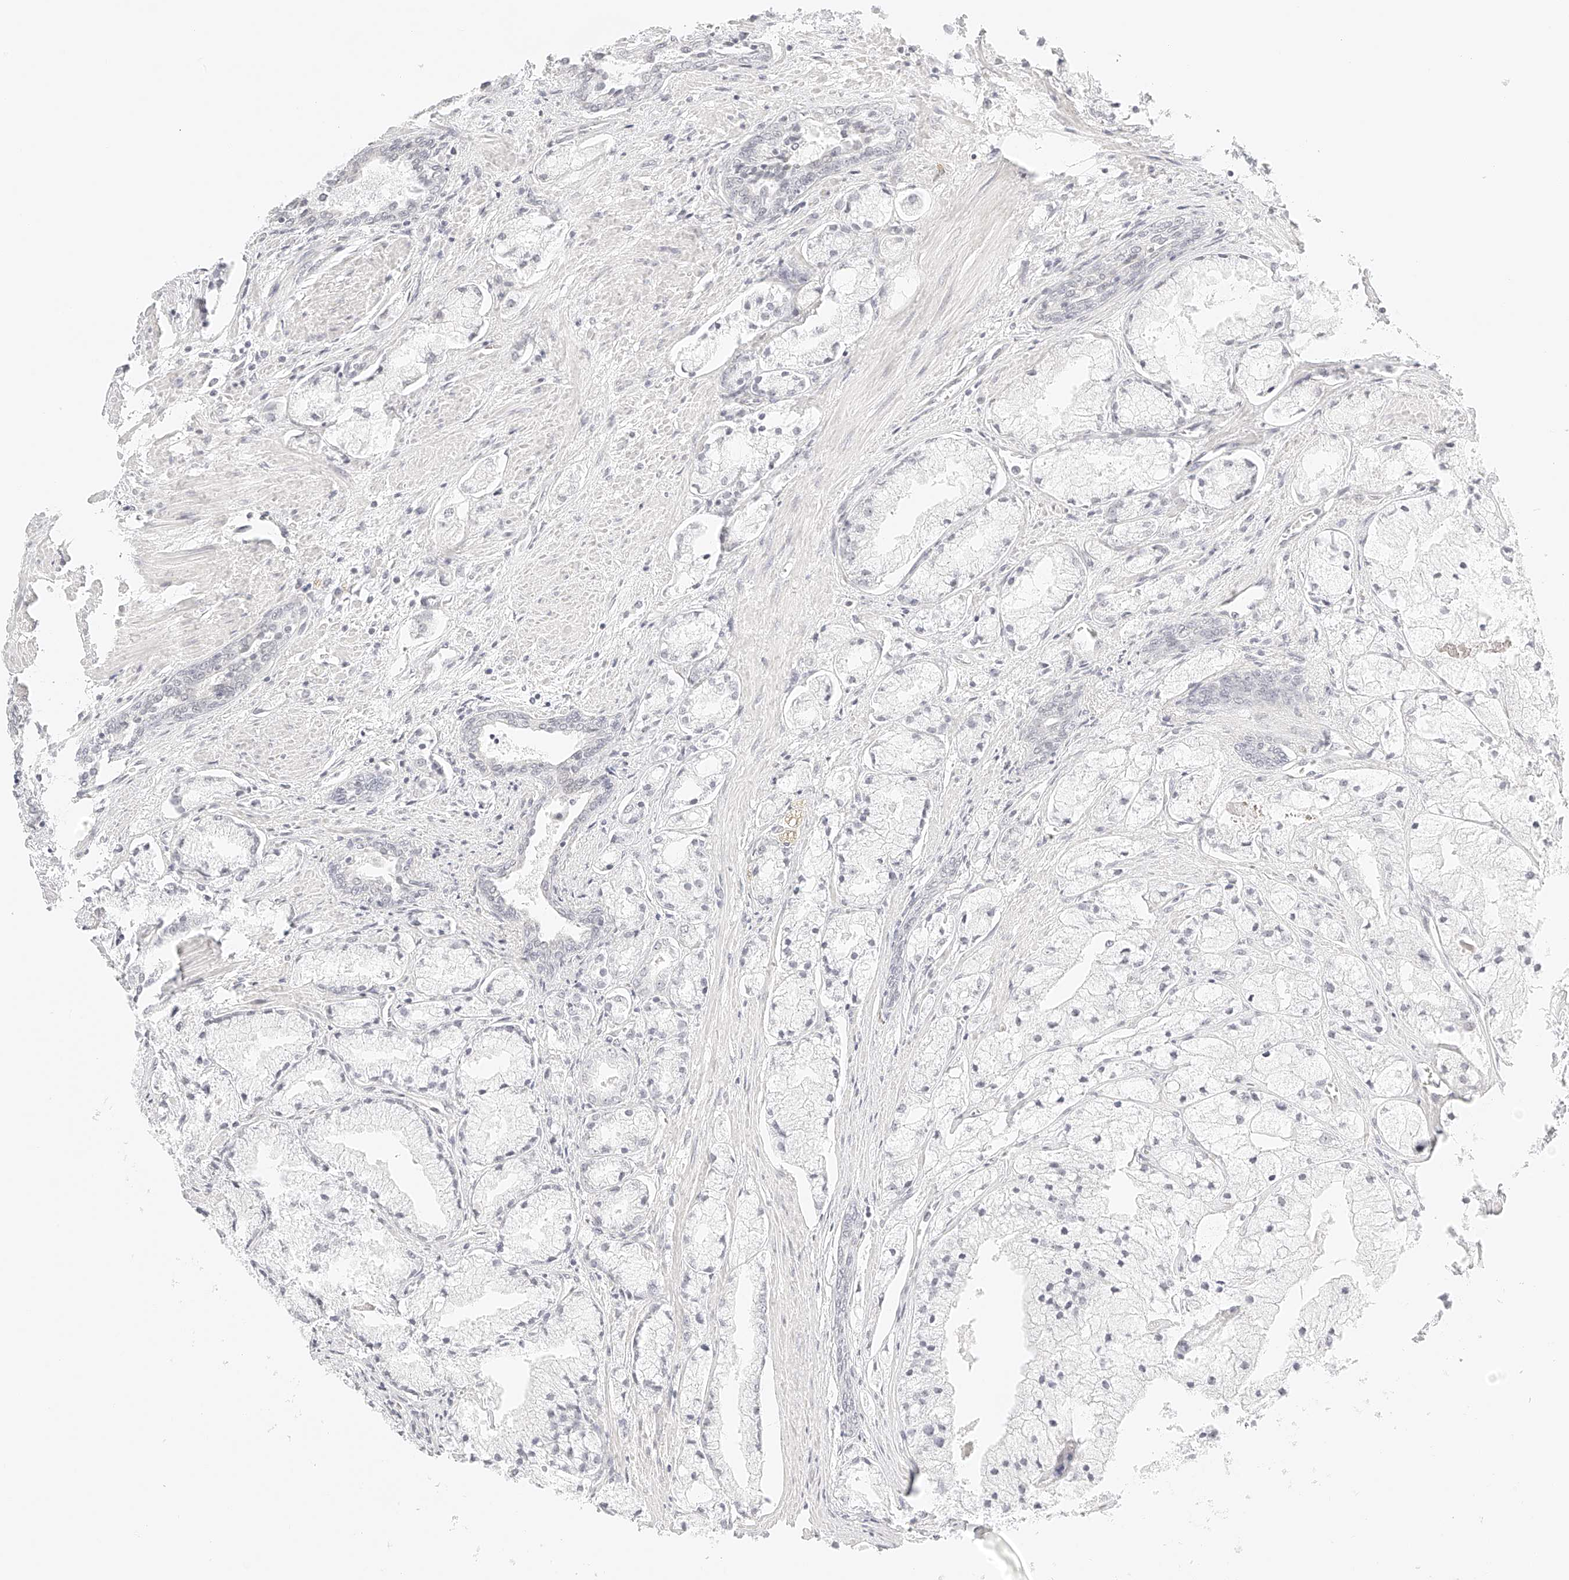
{"staining": {"intensity": "negative", "quantity": "none", "location": "none"}, "tissue": "prostate cancer", "cell_type": "Tumor cells", "image_type": "cancer", "snomed": [{"axis": "morphology", "description": "Adenocarcinoma, High grade"}, {"axis": "topography", "description": "Prostate"}], "caption": "There is no significant positivity in tumor cells of adenocarcinoma (high-grade) (prostate). The staining is performed using DAB (3,3'-diaminobenzidine) brown chromogen with nuclei counter-stained in using hematoxylin.", "gene": "ZFP69", "patient": {"sex": "male", "age": 50}}